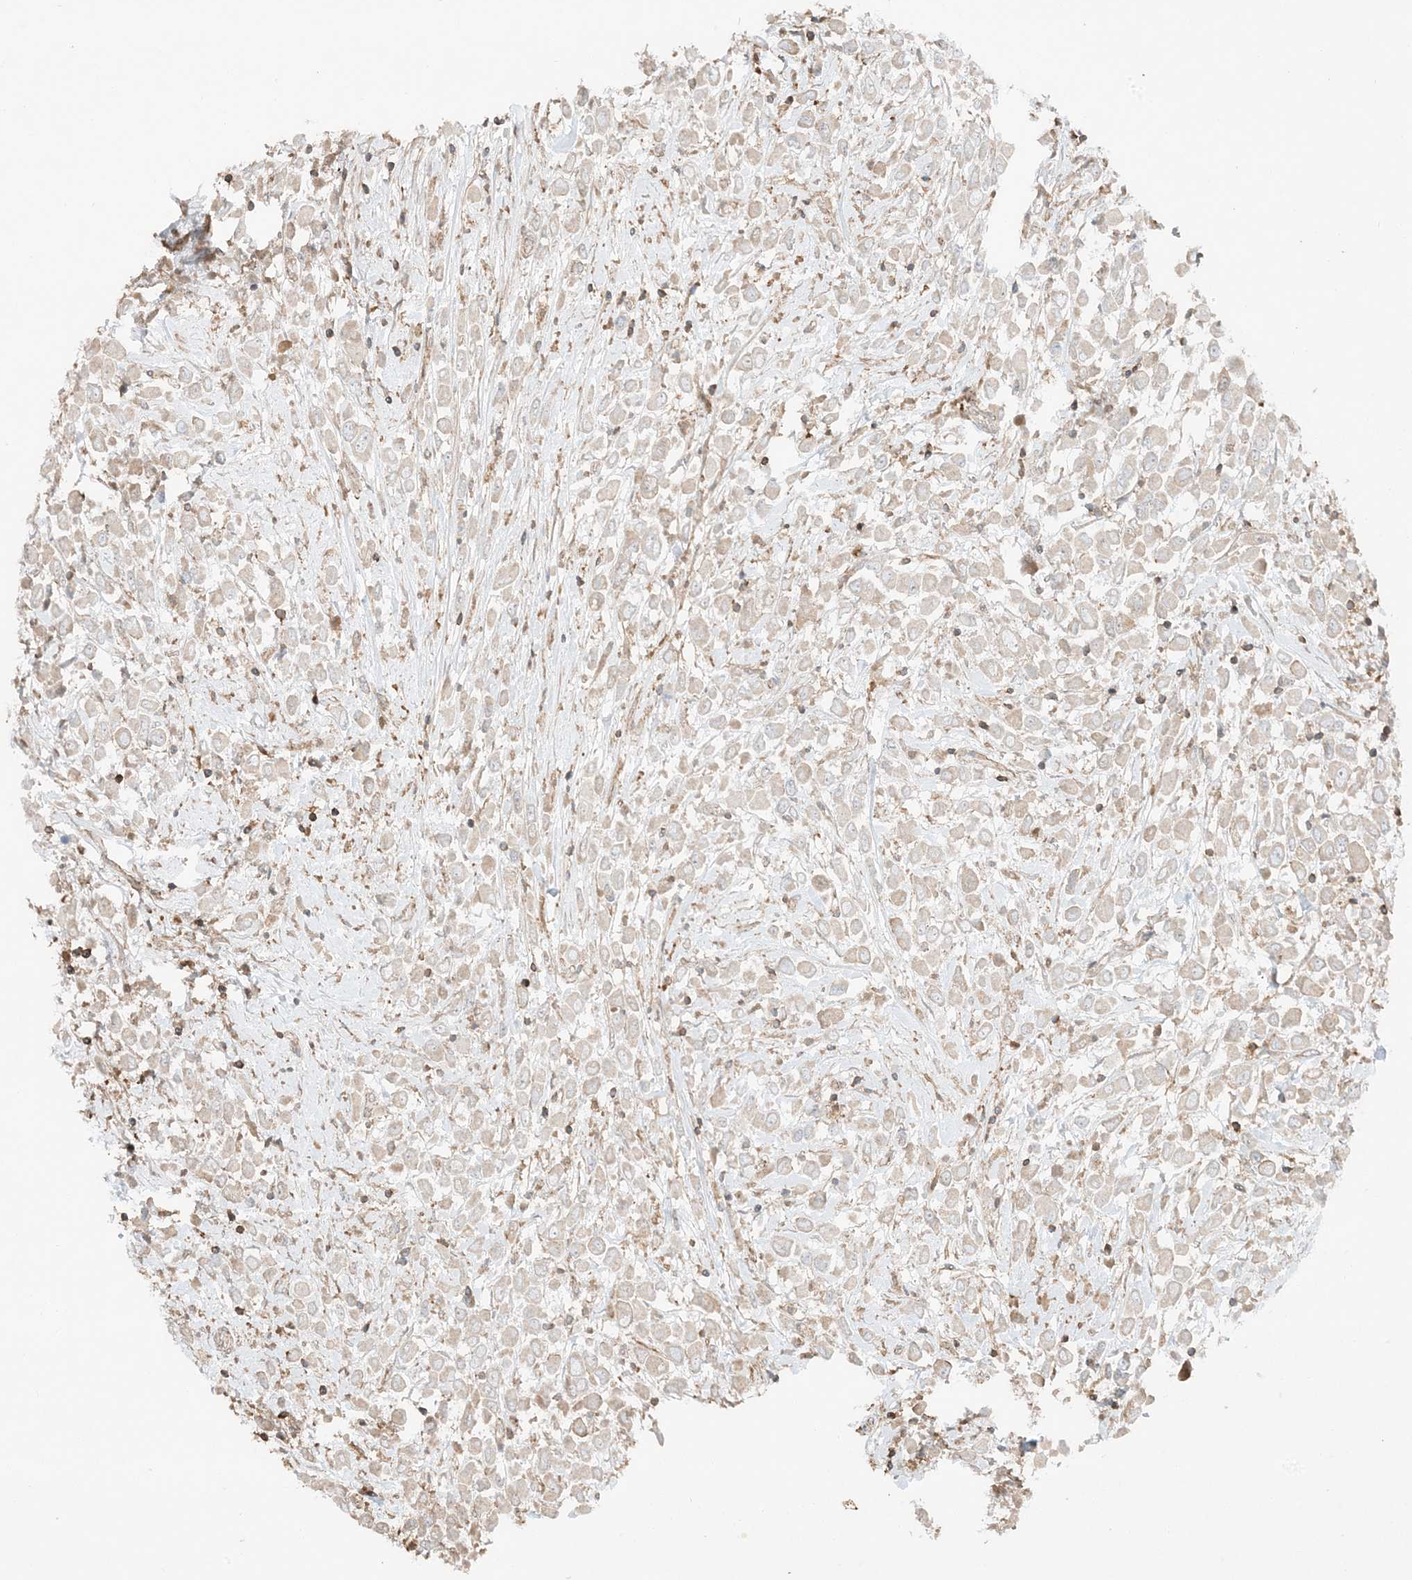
{"staining": {"intensity": "negative", "quantity": "none", "location": "none"}, "tissue": "breast cancer", "cell_type": "Tumor cells", "image_type": "cancer", "snomed": [{"axis": "morphology", "description": "Duct carcinoma"}, {"axis": "topography", "description": "Breast"}], "caption": "Immunohistochemical staining of human intraductal carcinoma (breast) demonstrates no significant positivity in tumor cells.", "gene": "SLC25A12", "patient": {"sex": "female", "age": 61}}